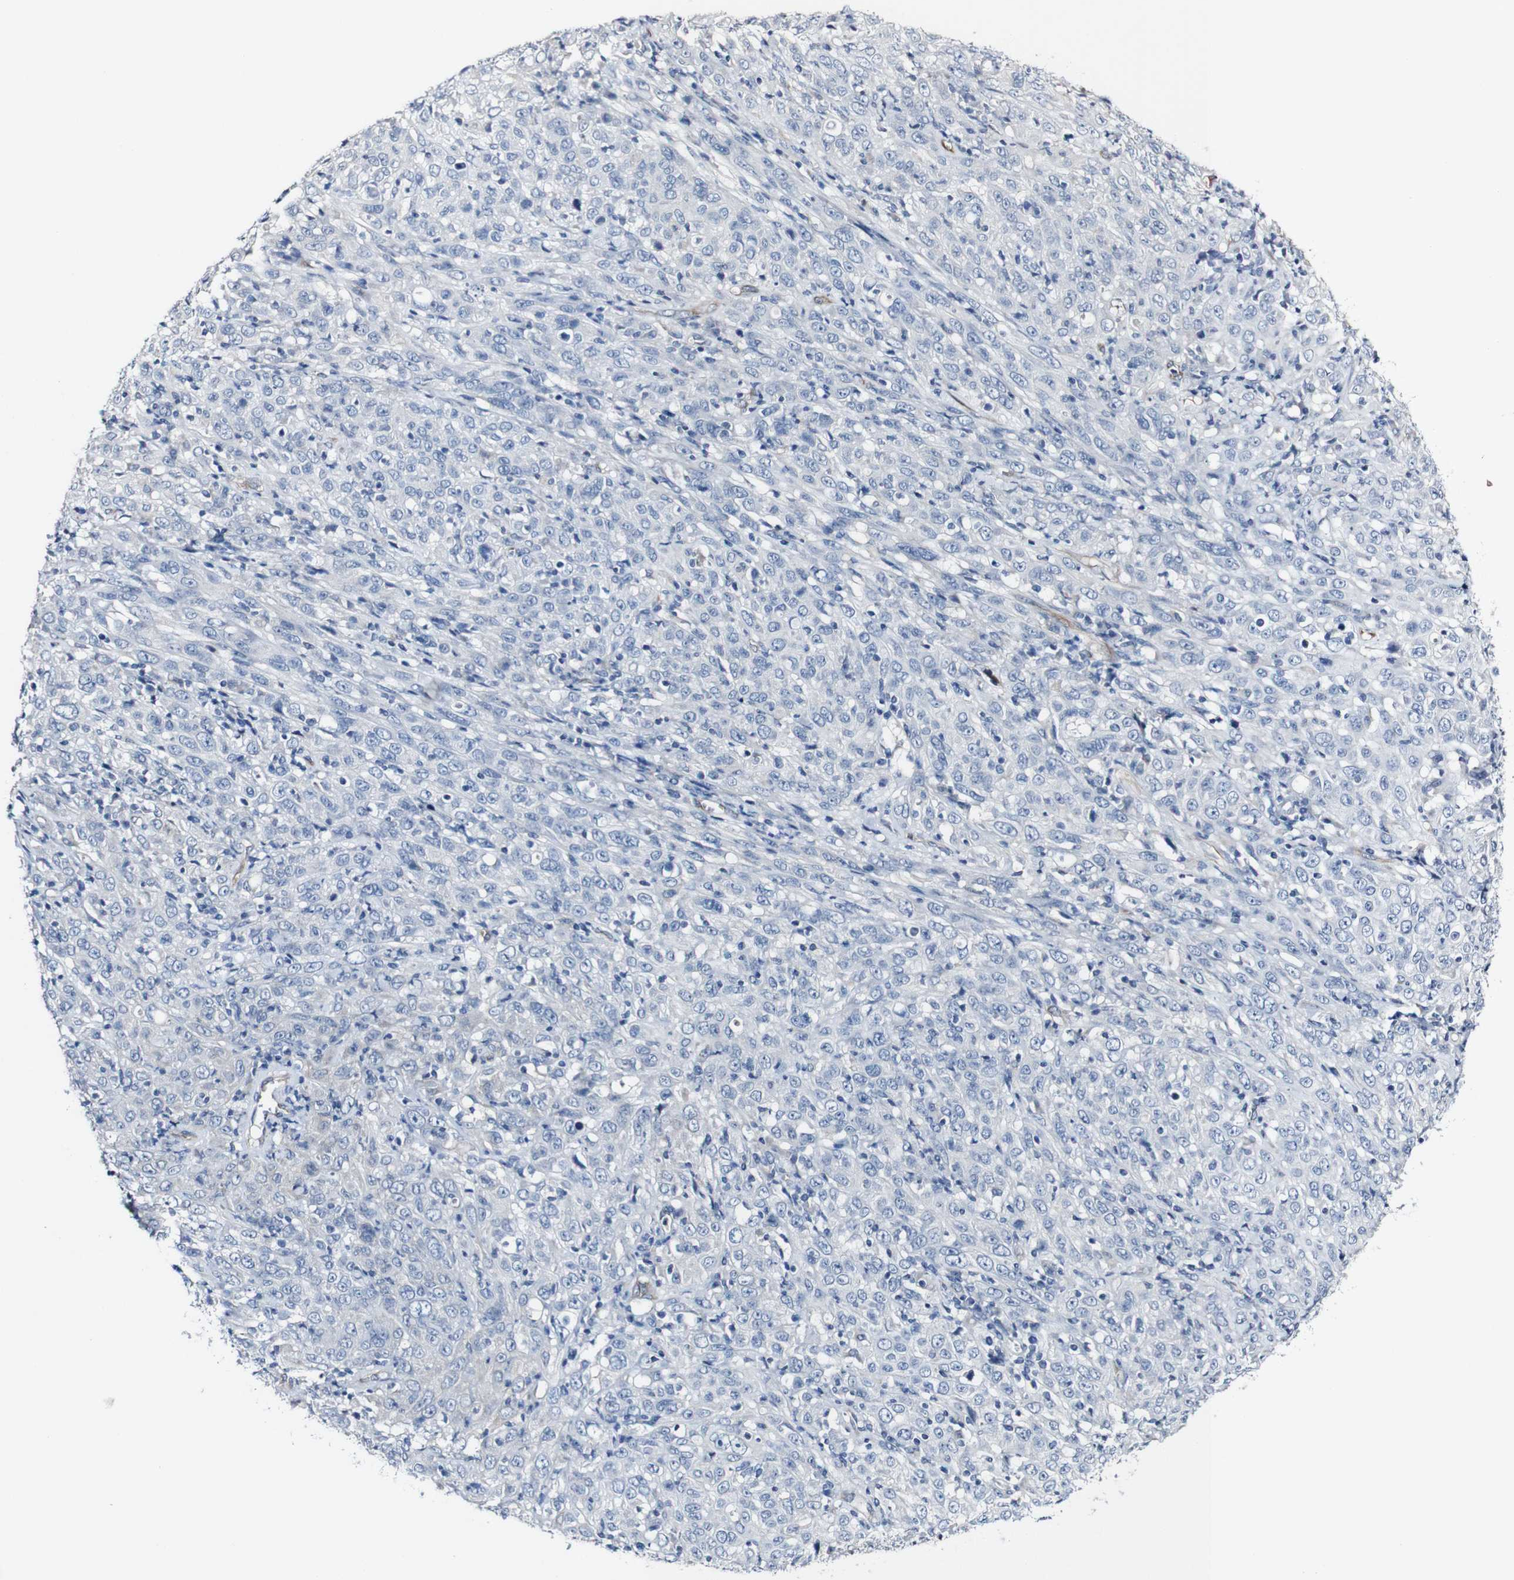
{"staining": {"intensity": "negative", "quantity": "none", "location": "none"}, "tissue": "cervical cancer", "cell_type": "Tumor cells", "image_type": "cancer", "snomed": [{"axis": "morphology", "description": "Squamous cell carcinoma, NOS"}, {"axis": "topography", "description": "Cervix"}], "caption": "IHC image of squamous cell carcinoma (cervical) stained for a protein (brown), which reveals no expression in tumor cells. (Immunohistochemistry, brightfield microscopy, high magnification).", "gene": "GRAMD1A", "patient": {"sex": "female", "age": 46}}